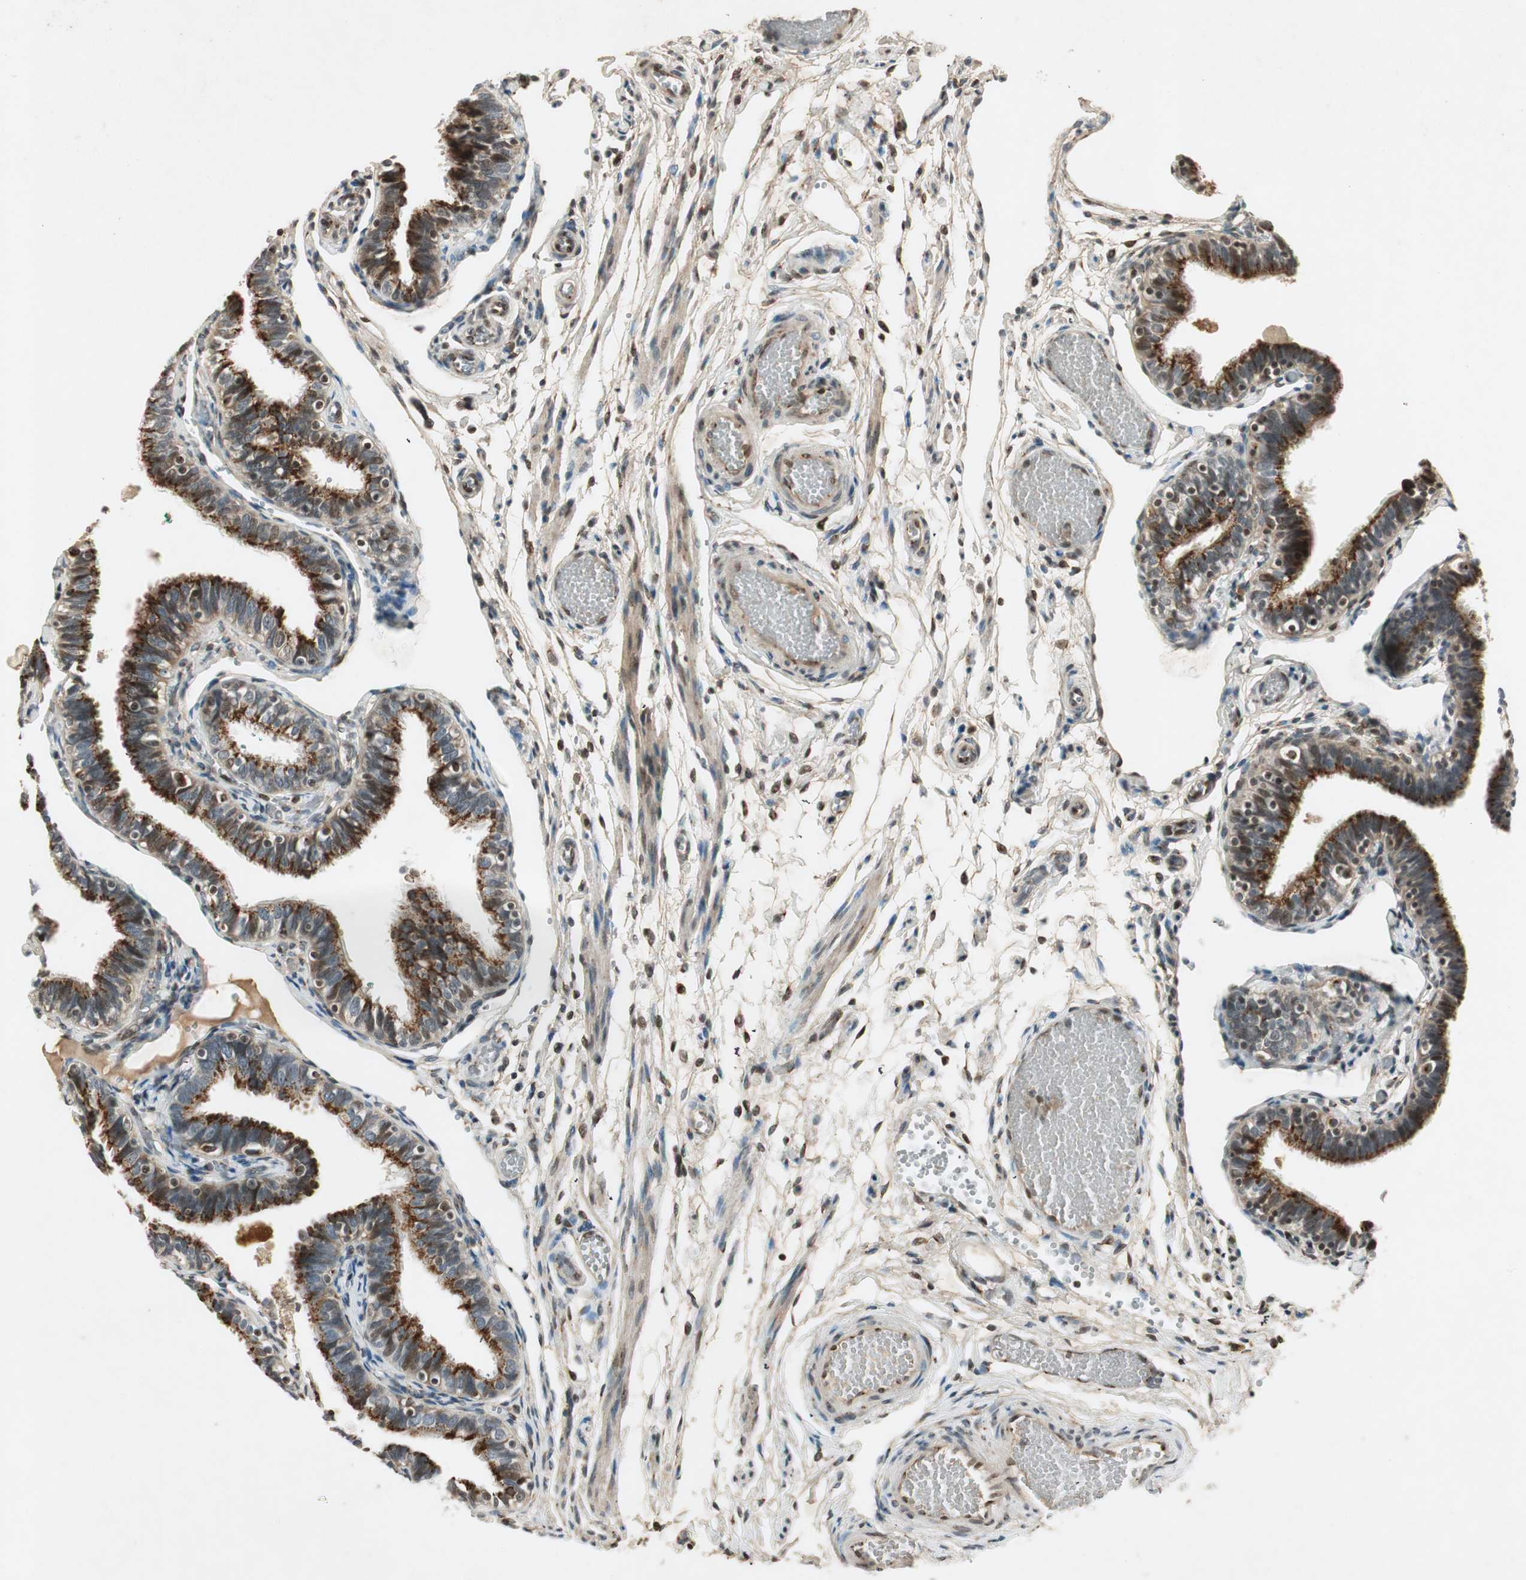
{"staining": {"intensity": "moderate", "quantity": ">75%", "location": "cytoplasmic/membranous"}, "tissue": "fallopian tube", "cell_type": "Glandular cells", "image_type": "normal", "snomed": [{"axis": "morphology", "description": "Normal tissue, NOS"}, {"axis": "topography", "description": "Fallopian tube"}], "caption": "Fallopian tube stained with DAB (3,3'-diaminobenzidine) IHC demonstrates medium levels of moderate cytoplasmic/membranous positivity in about >75% of glandular cells.", "gene": "NEO1", "patient": {"sex": "female", "age": 46}}